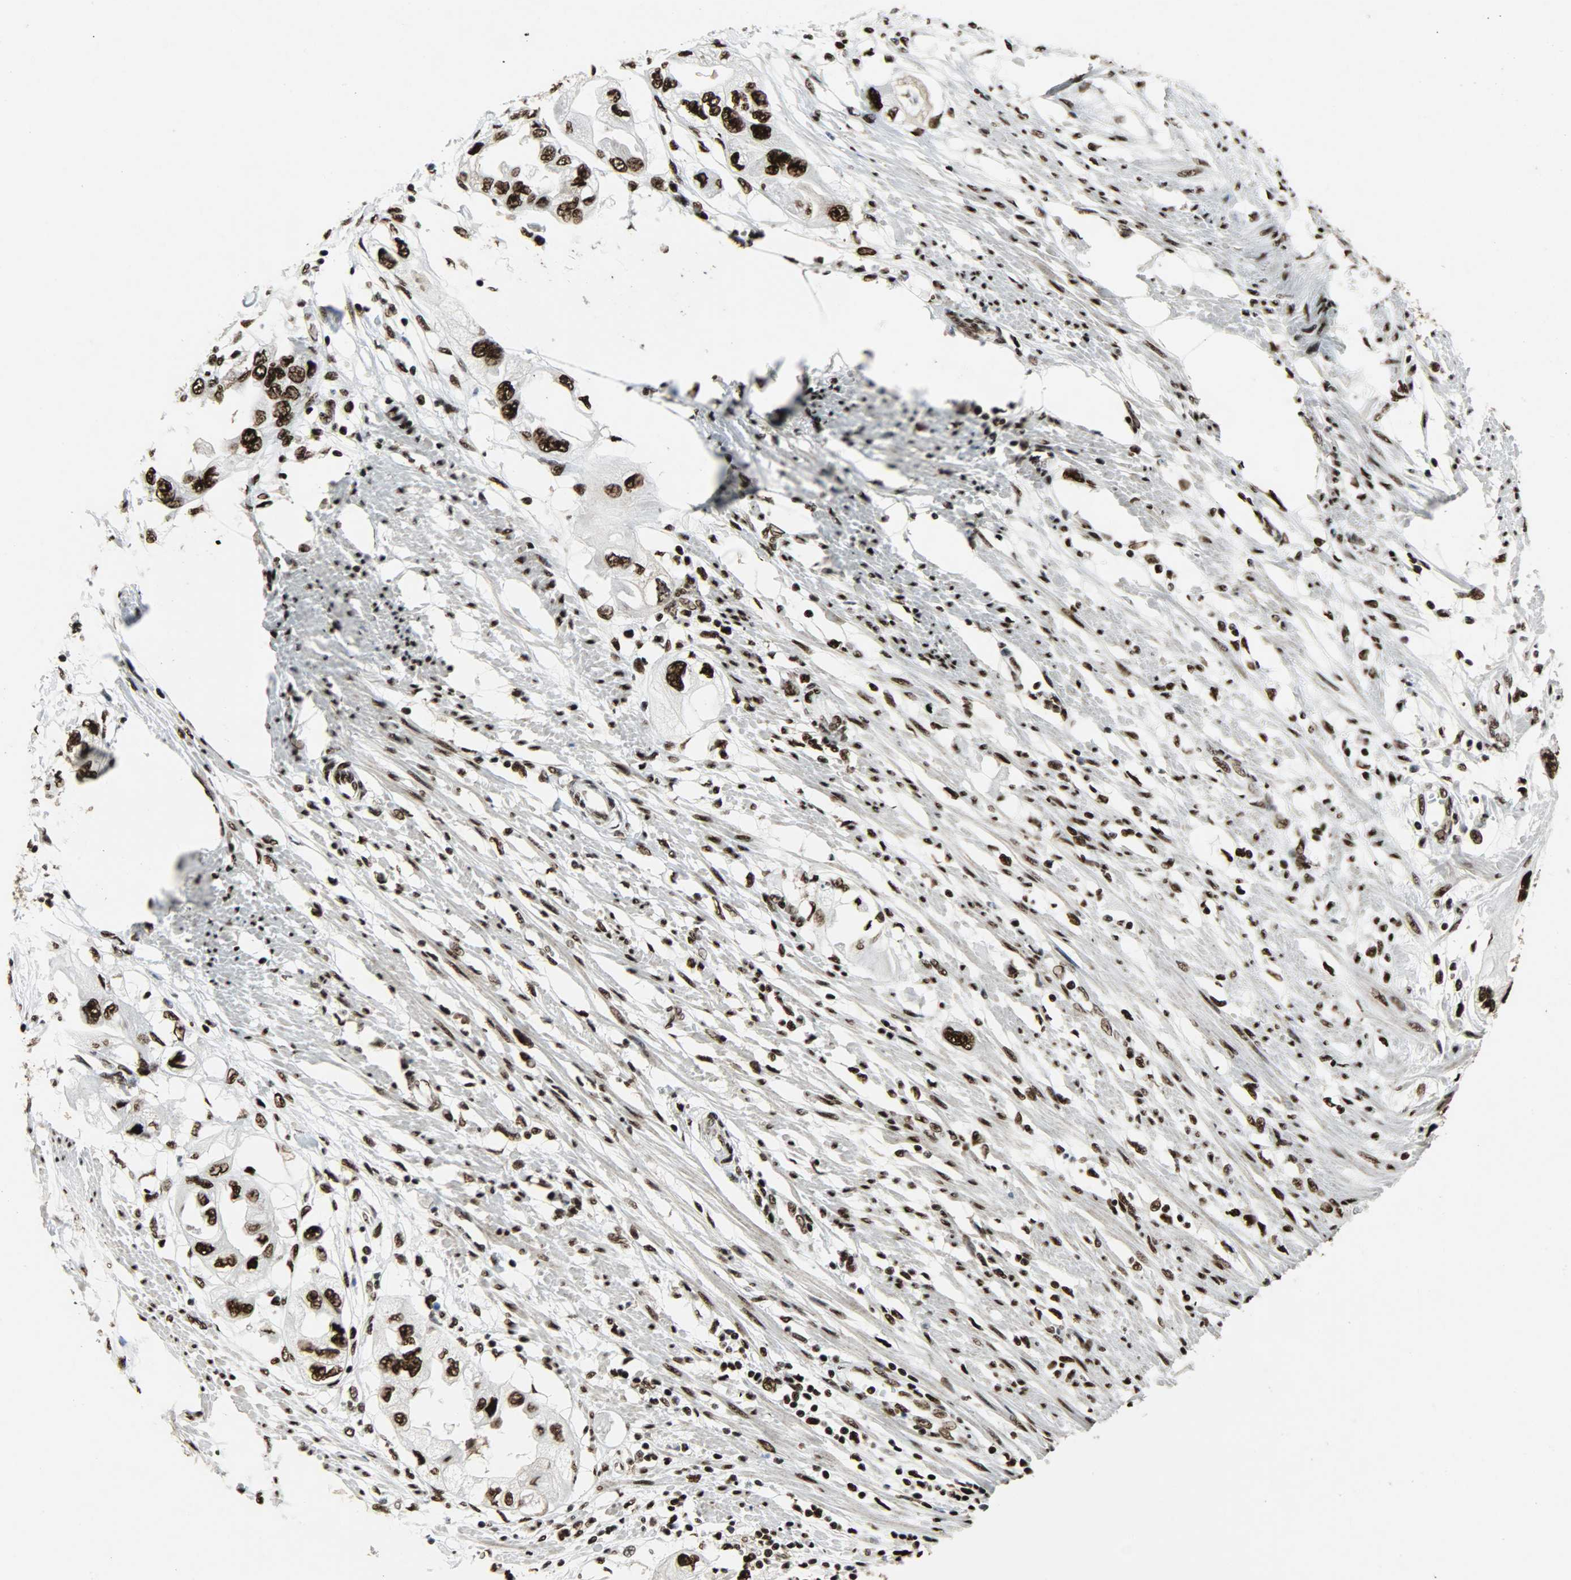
{"staining": {"intensity": "strong", "quantity": ">75%", "location": "nuclear"}, "tissue": "endometrial cancer", "cell_type": "Tumor cells", "image_type": "cancer", "snomed": [{"axis": "morphology", "description": "Adenocarcinoma, NOS"}, {"axis": "topography", "description": "Endometrium"}], "caption": "Protein staining by IHC shows strong nuclear staining in approximately >75% of tumor cells in adenocarcinoma (endometrial).", "gene": "SSB", "patient": {"sex": "female", "age": 67}}